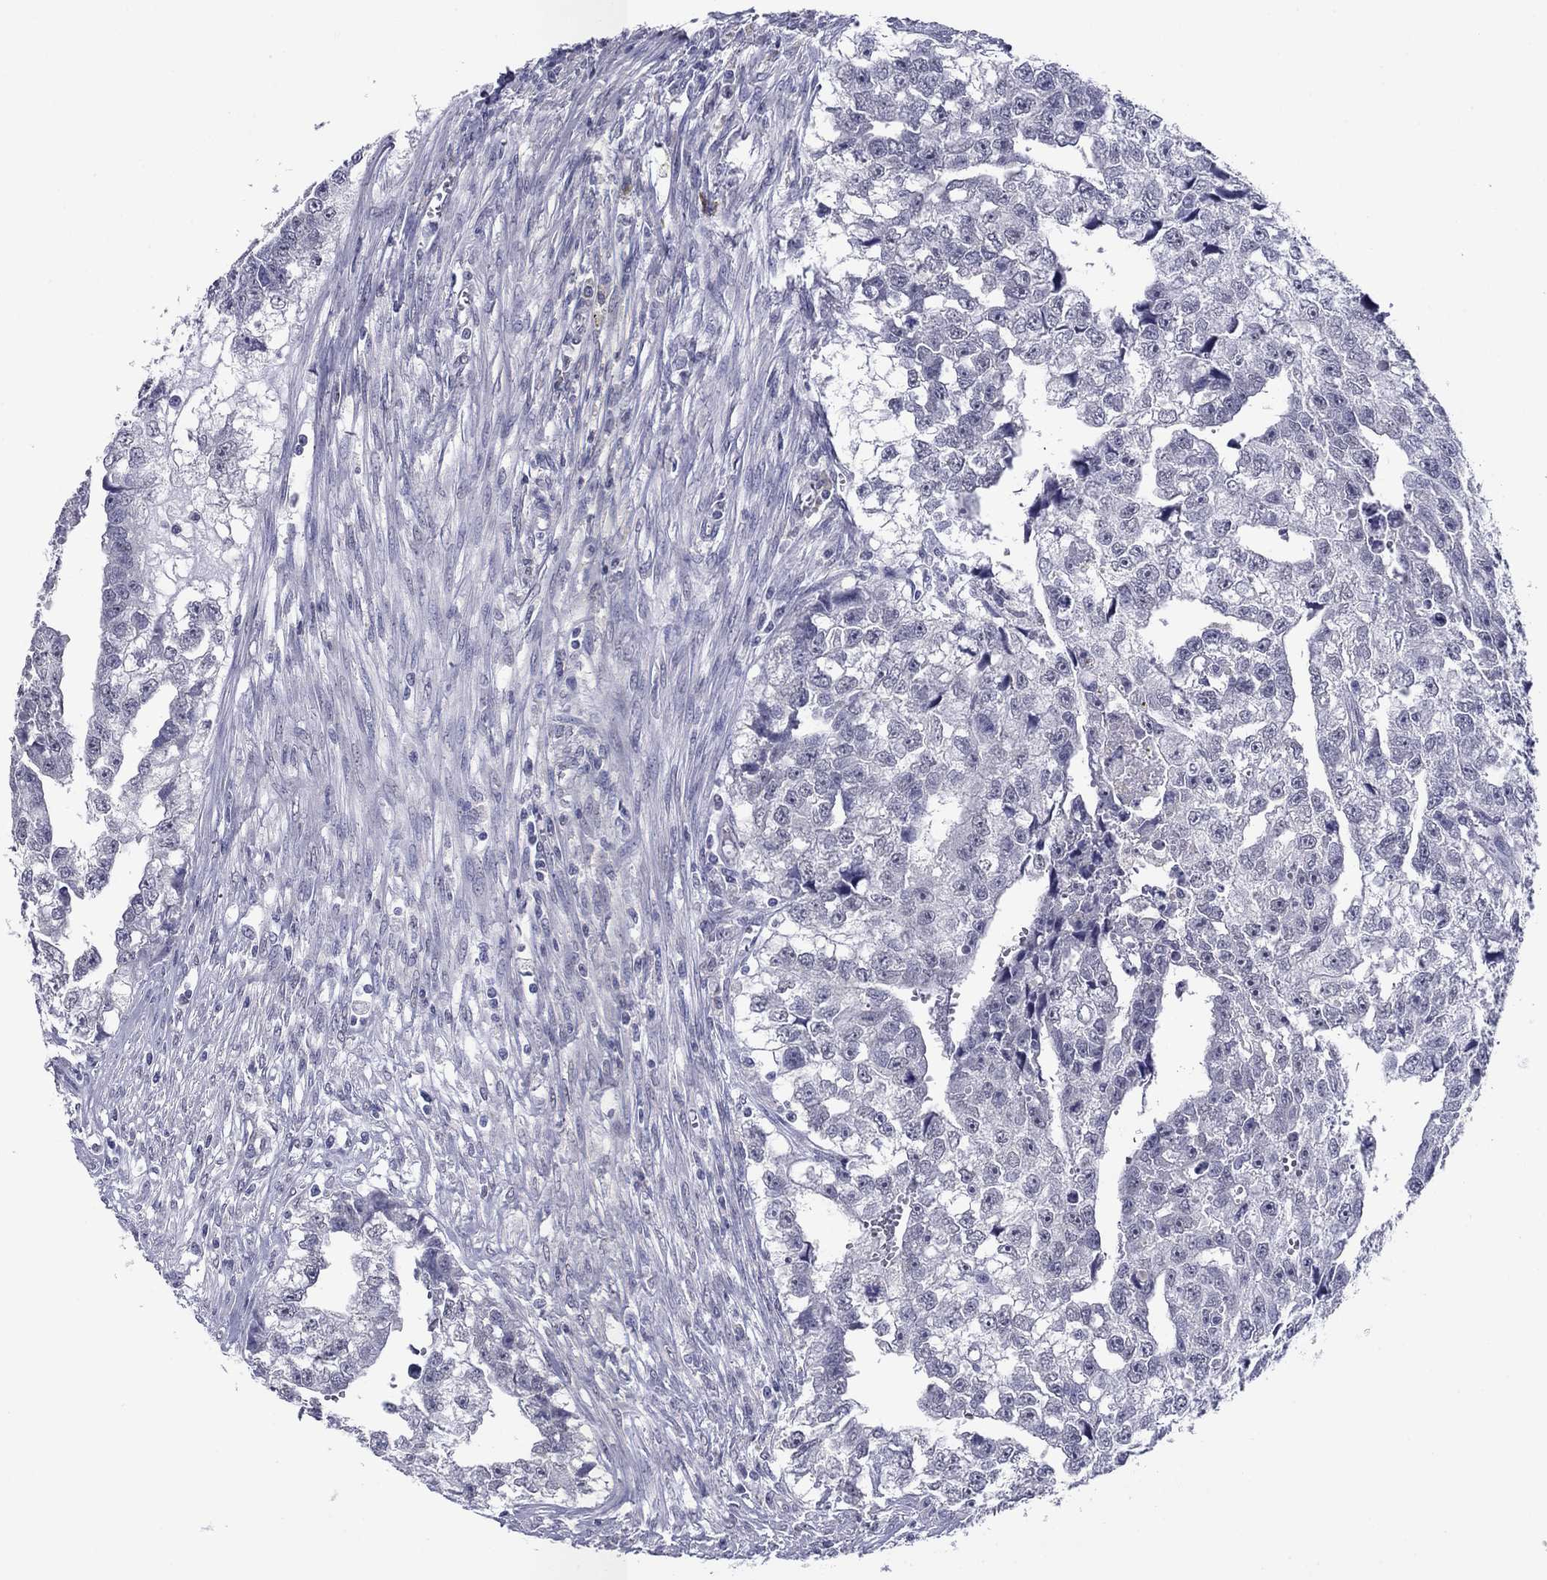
{"staining": {"intensity": "negative", "quantity": "none", "location": "none"}, "tissue": "testis cancer", "cell_type": "Tumor cells", "image_type": "cancer", "snomed": [{"axis": "morphology", "description": "Carcinoma, Embryonal, NOS"}, {"axis": "morphology", "description": "Teratoma, malignant, NOS"}, {"axis": "topography", "description": "Testis"}], "caption": "Histopathology image shows no significant protein expression in tumor cells of testis embryonal carcinoma.", "gene": "HAO1", "patient": {"sex": "male", "age": 44}}